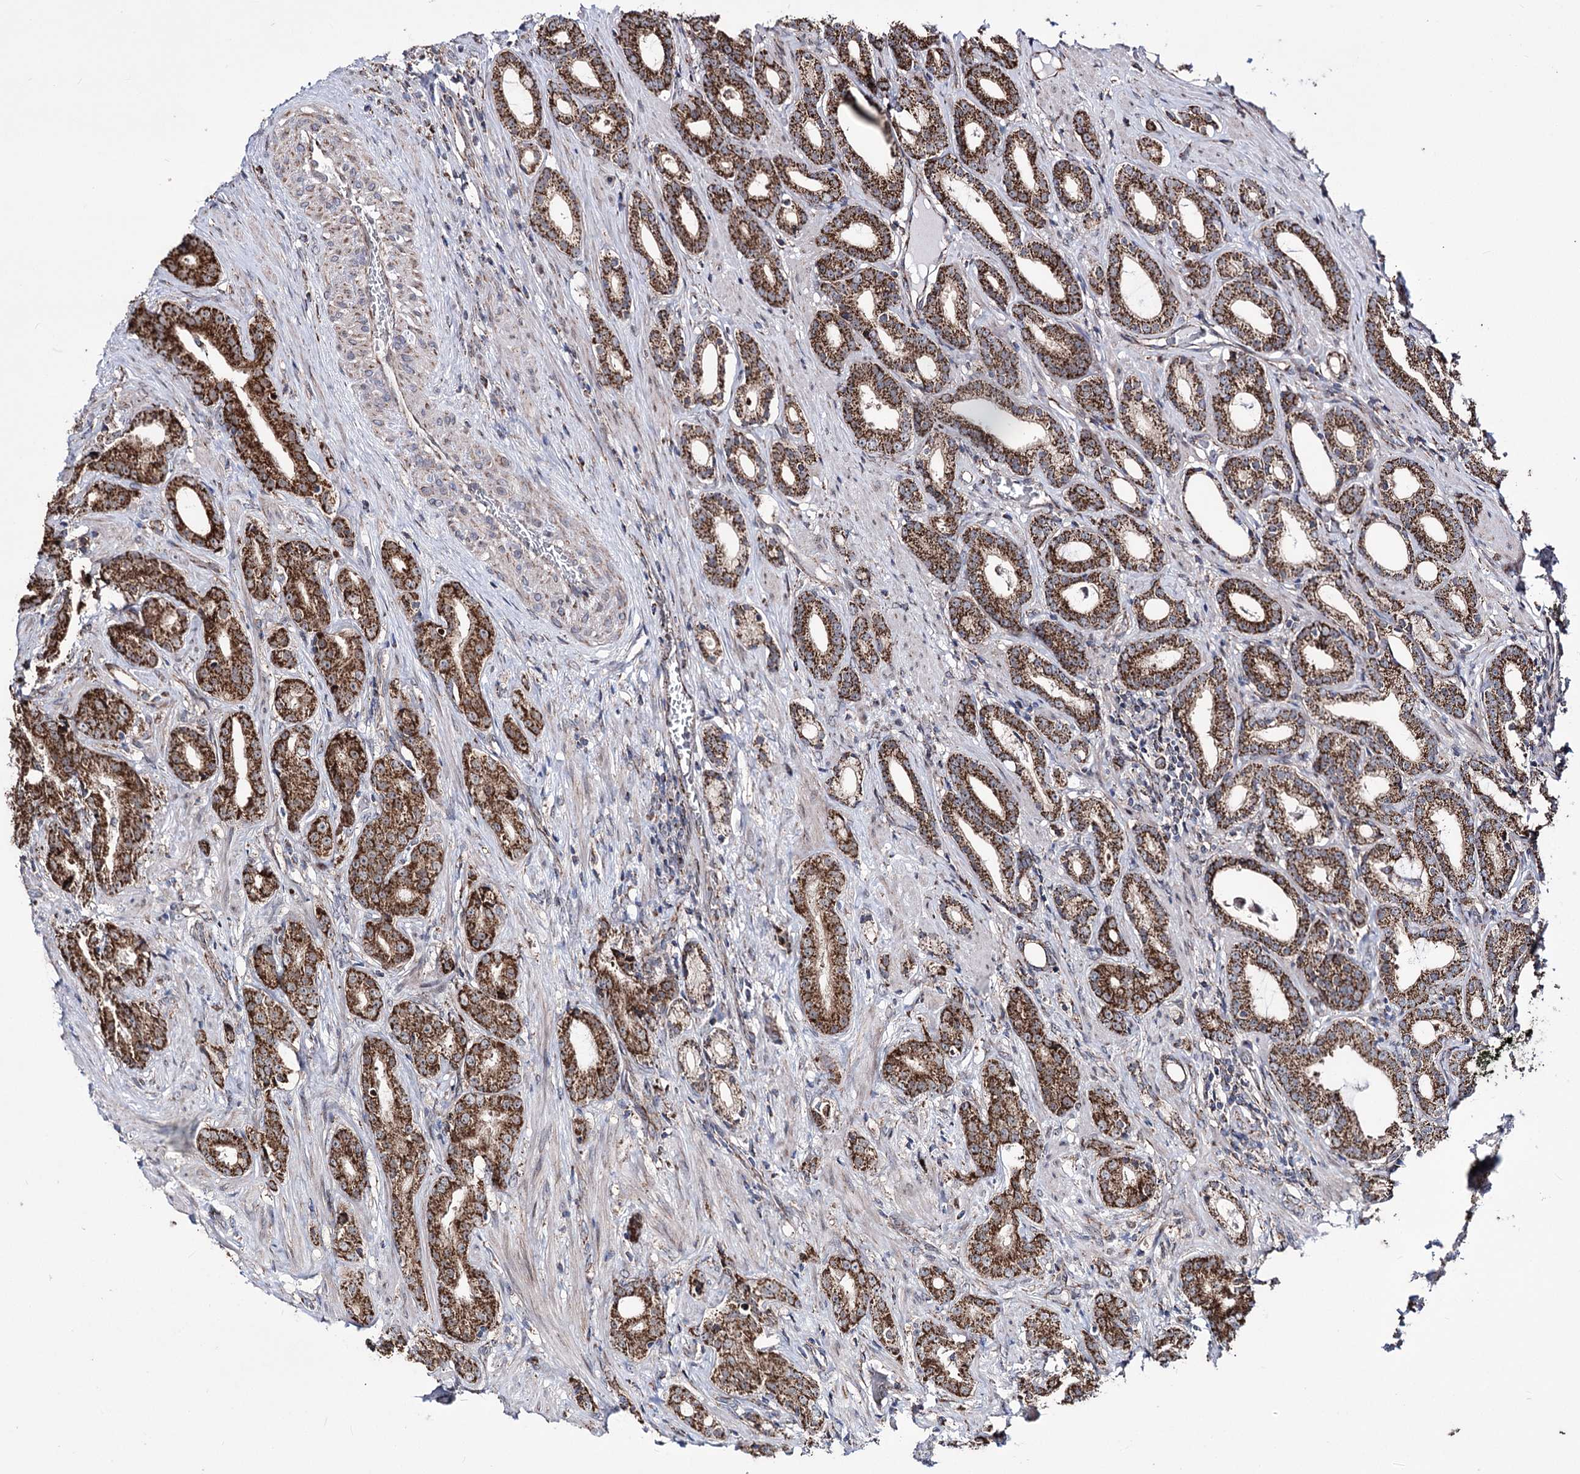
{"staining": {"intensity": "strong", "quantity": ">75%", "location": "cytoplasmic/membranous"}, "tissue": "prostate cancer", "cell_type": "Tumor cells", "image_type": "cancer", "snomed": [{"axis": "morphology", "description": "Adenocarcinoma, Low grade"}, {"axis": "topography", "description": "Prostate"}], "caption": "Immunohistochemical staining of human low-grade adenocarcinoma (prostate) displays strong cytoplasmic/membranous protein positivity in approximately >75% of tumor cells. The staining is performed using DAB (3,3'-diaminobenzidine) brown chromogen to label protein expression. The nuclei are counter-stained blue using hematoxylin.", "gene": "CREB3L4", "patient": {"sex": "male", "age": 71}}